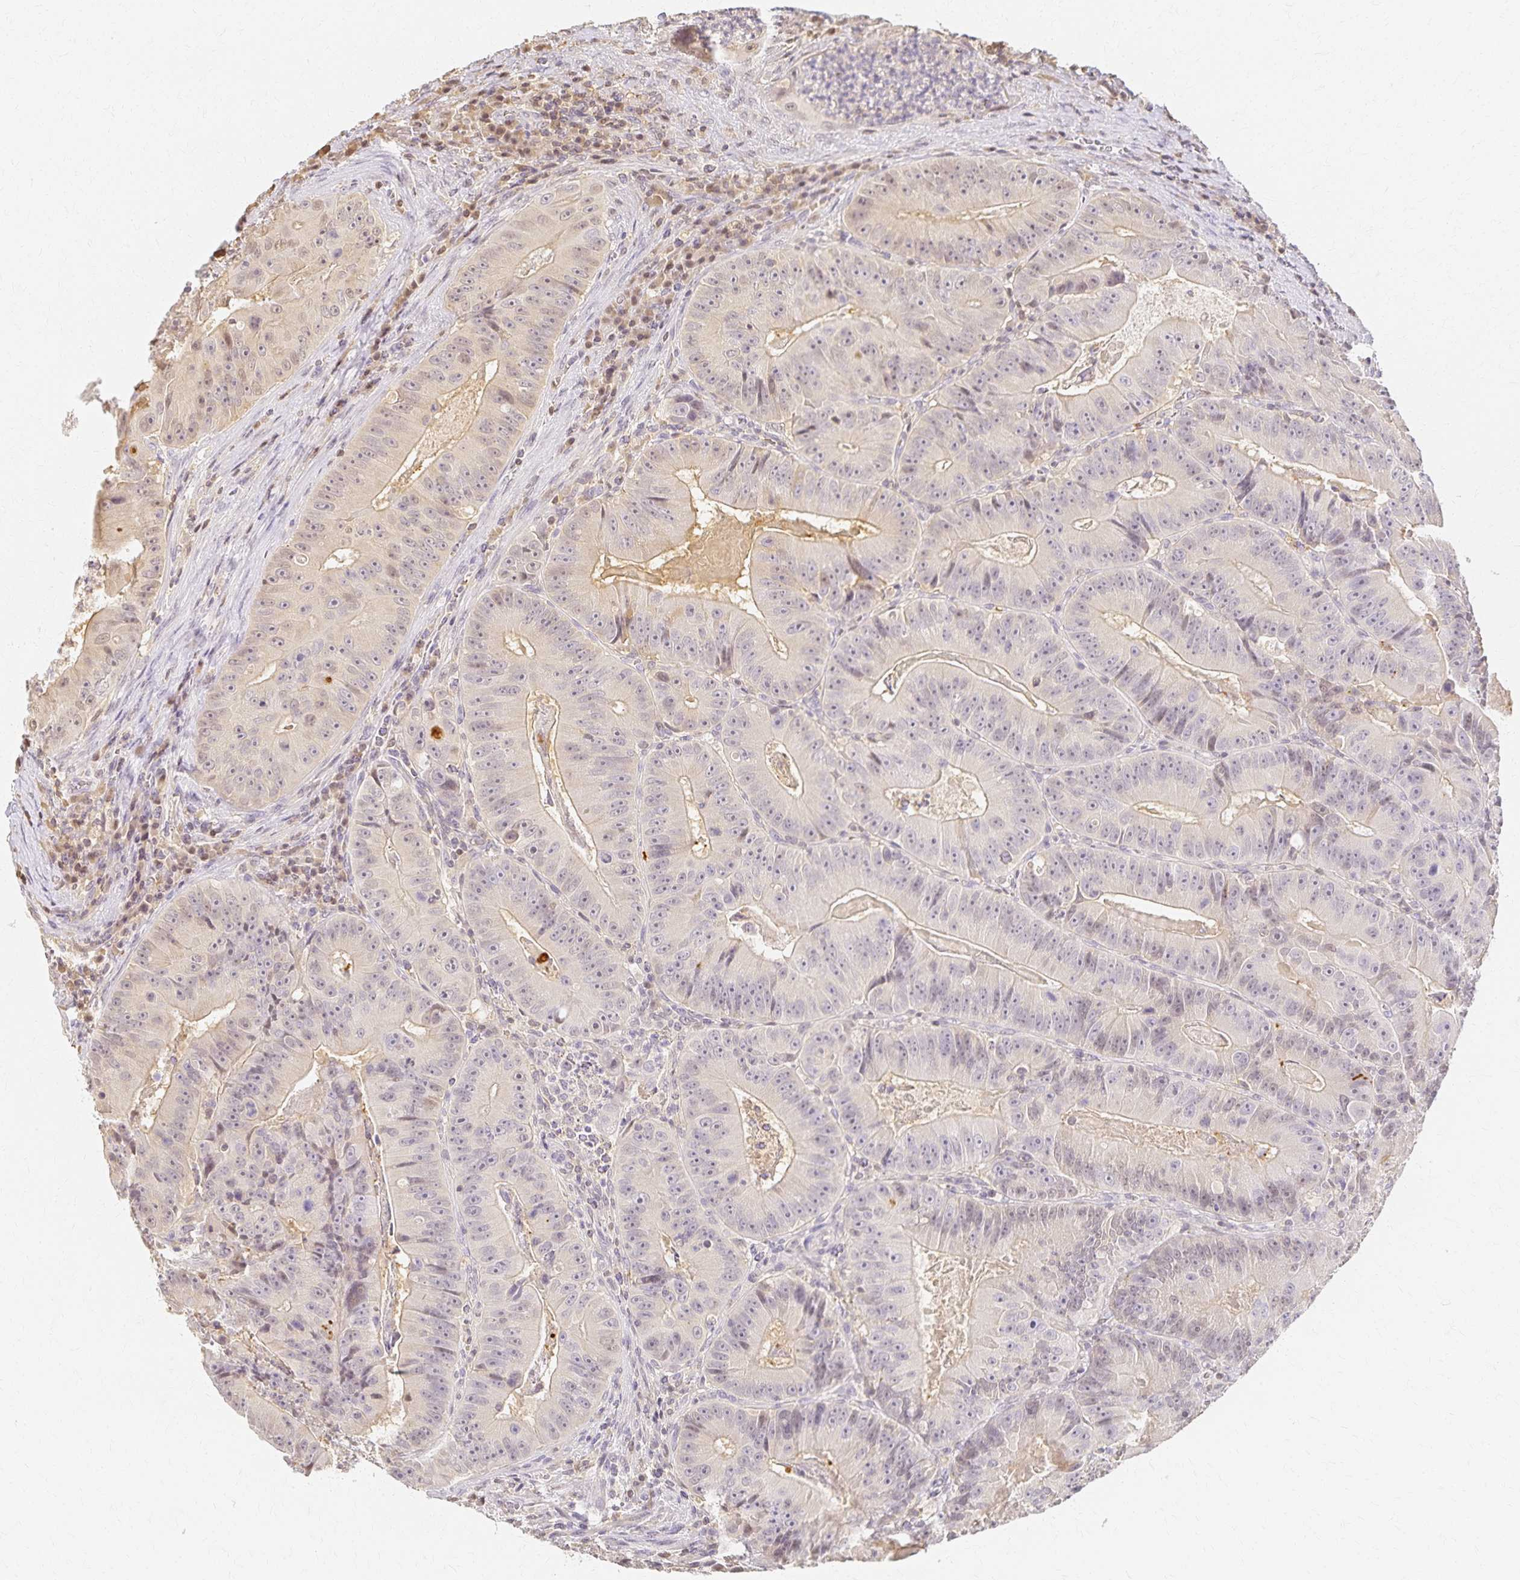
{"staining": {"intensity": "negative", "quantity": "none", "location": "none"}, "tissue": "colorectal cancer", "cell_type": "Tumor cells", "image_type": "cancer", "snomed": [{"axis": "morphology", "description": "Adenocarcinoma, NOS"}, {"axis": "topography", "description": "Colon"}], "caption": "Protein analysis of colorectal cancer displays no significant staining in tumor cells. (Brightfield microscopy of DAB IHC at high magnification).", "gene": "AZGP1", "patient": {"sex": "female", "age": 86}}